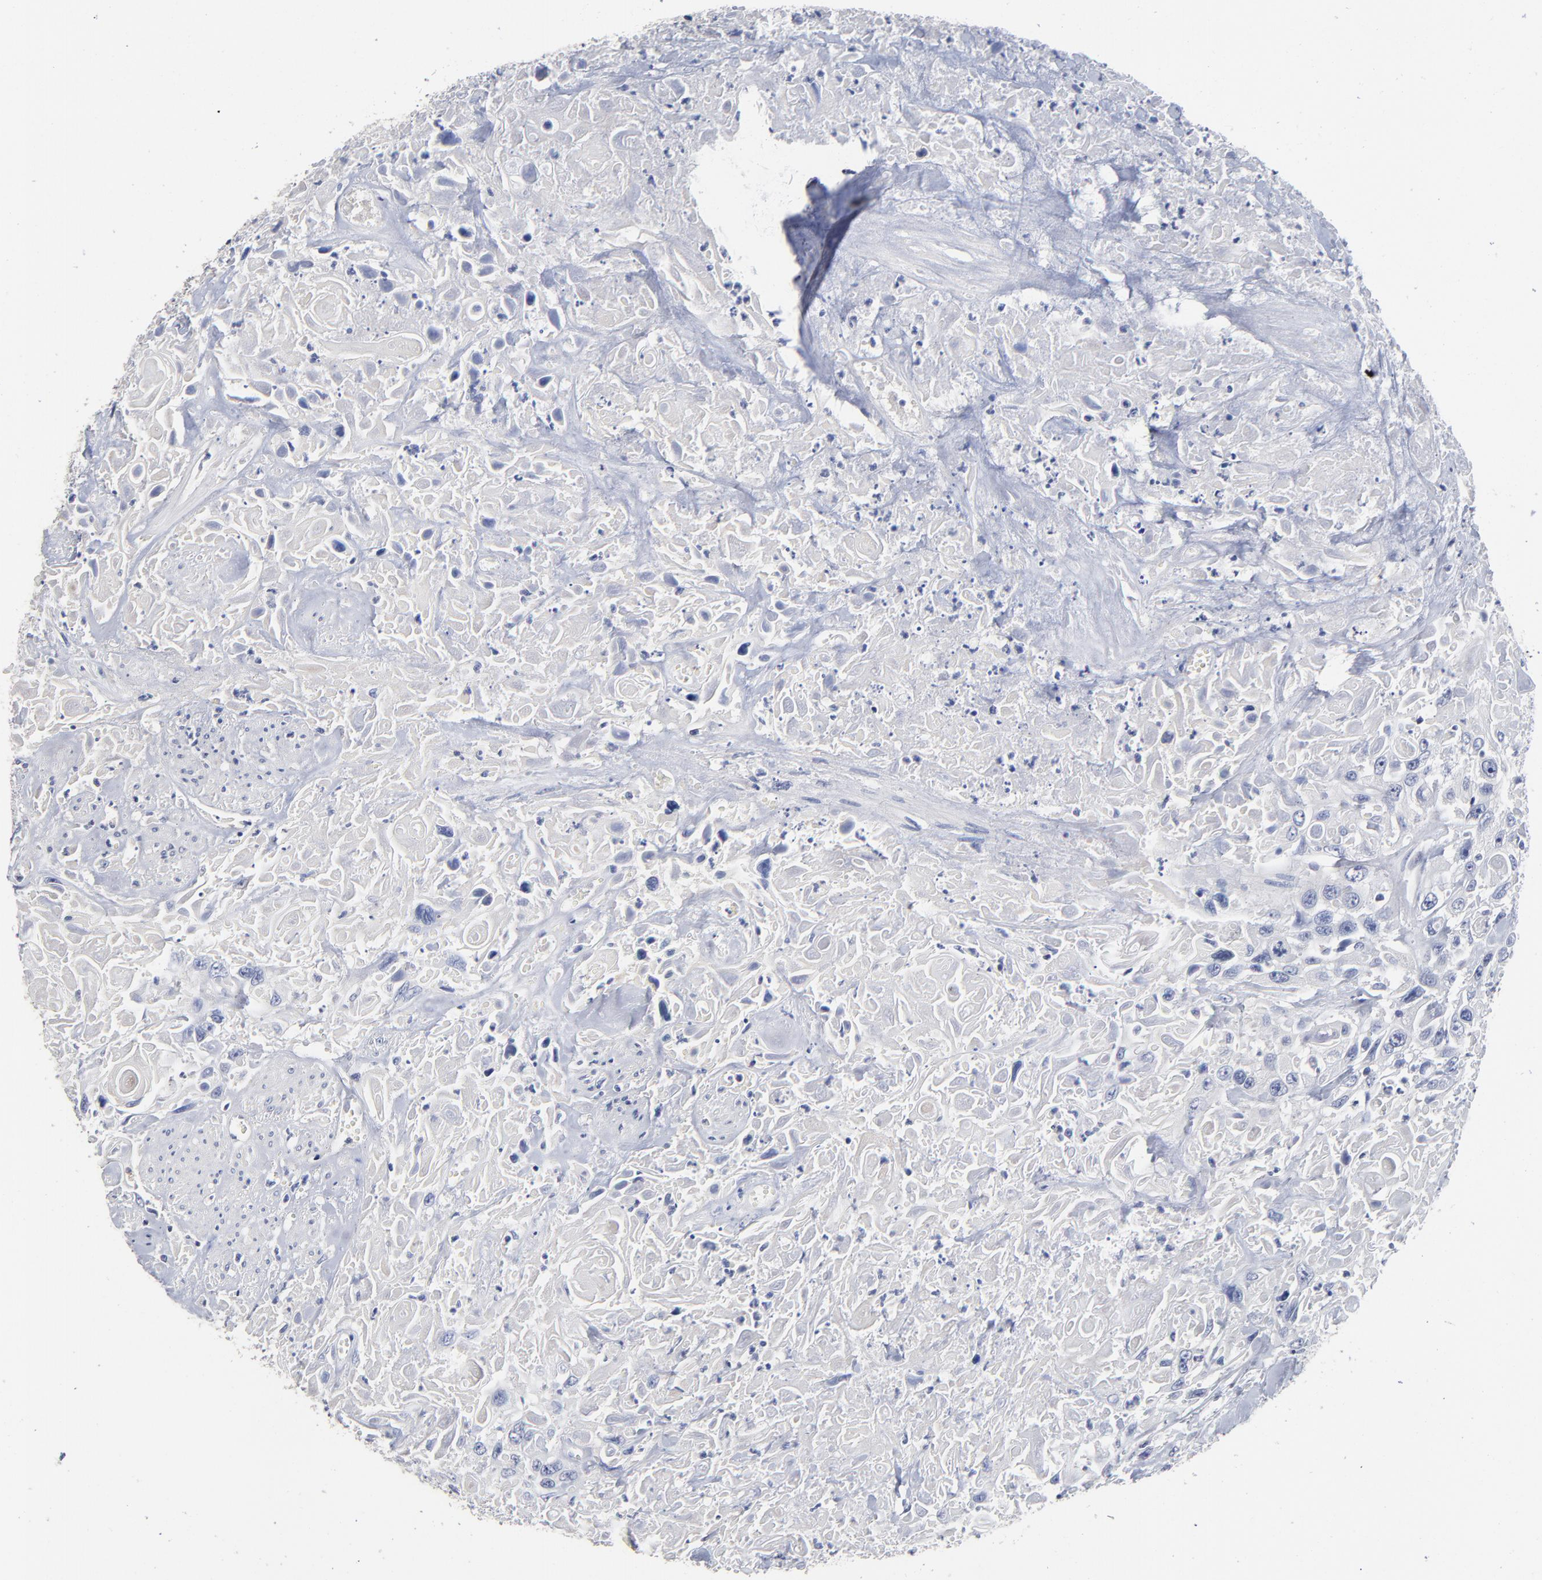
{"staining": {"intensity": "negative", "quantity": "none", "location": "none"}, "tissue": "urothelial cancer", "cell_type": "Tumor cells", "image_type": "cancer", "snomed": [{"axis": "morphology", "description": "Urothelial carcinoma, High grade"}, {"axis": "topography", "description": "Urinary bladder"}], "caption": "Urothelial carcinoma (high-grade) was stained to show a protein in brown. There is no significant expression in tumor cells. (Brightfield microscopy of DAB immunohistochemistry at high magnification).", "gene": "TRAT1", "patient": {"sex": "female", "age": 84}}